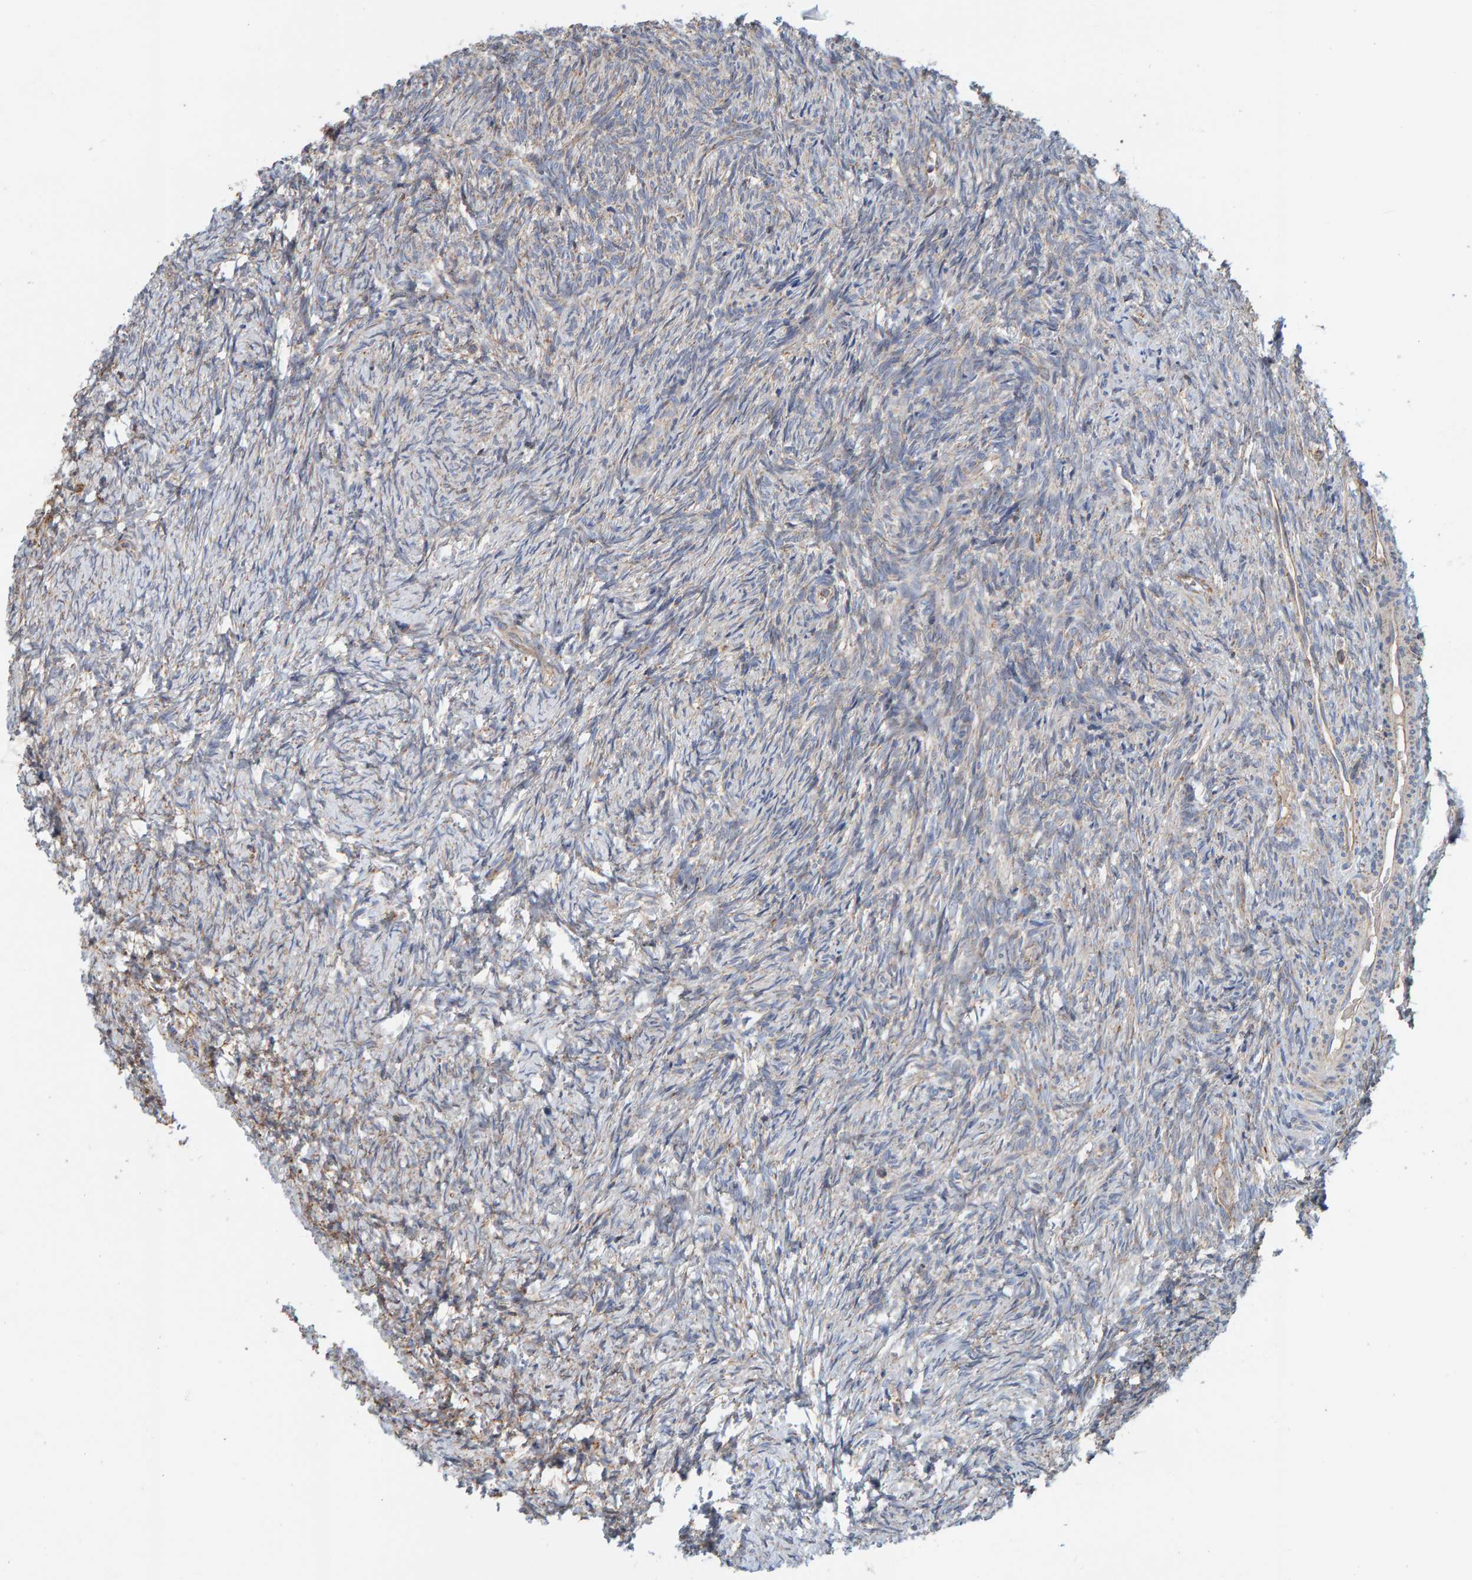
{"staining": {"intensity": "strong", "quantity": ">75%", "location": "cytoplasmic/membranous"}, "tissue": "ovary", "cell_type": "Follicle cells", "image_type": "normal", "snomed": [{"axis": "morphology", "description": "Normal tissue, NOS"}, {"axis": "topography", "description": "Ovary"}], "caption": "A high-resolution image shows immunohistochemistry staining of benign ovary, which exhibits strong cytoplasmic/membranous positivity in about >75% of follicle cells.", "gene": "MRPL45", "patient": {"sex": "female", "age": 41}}